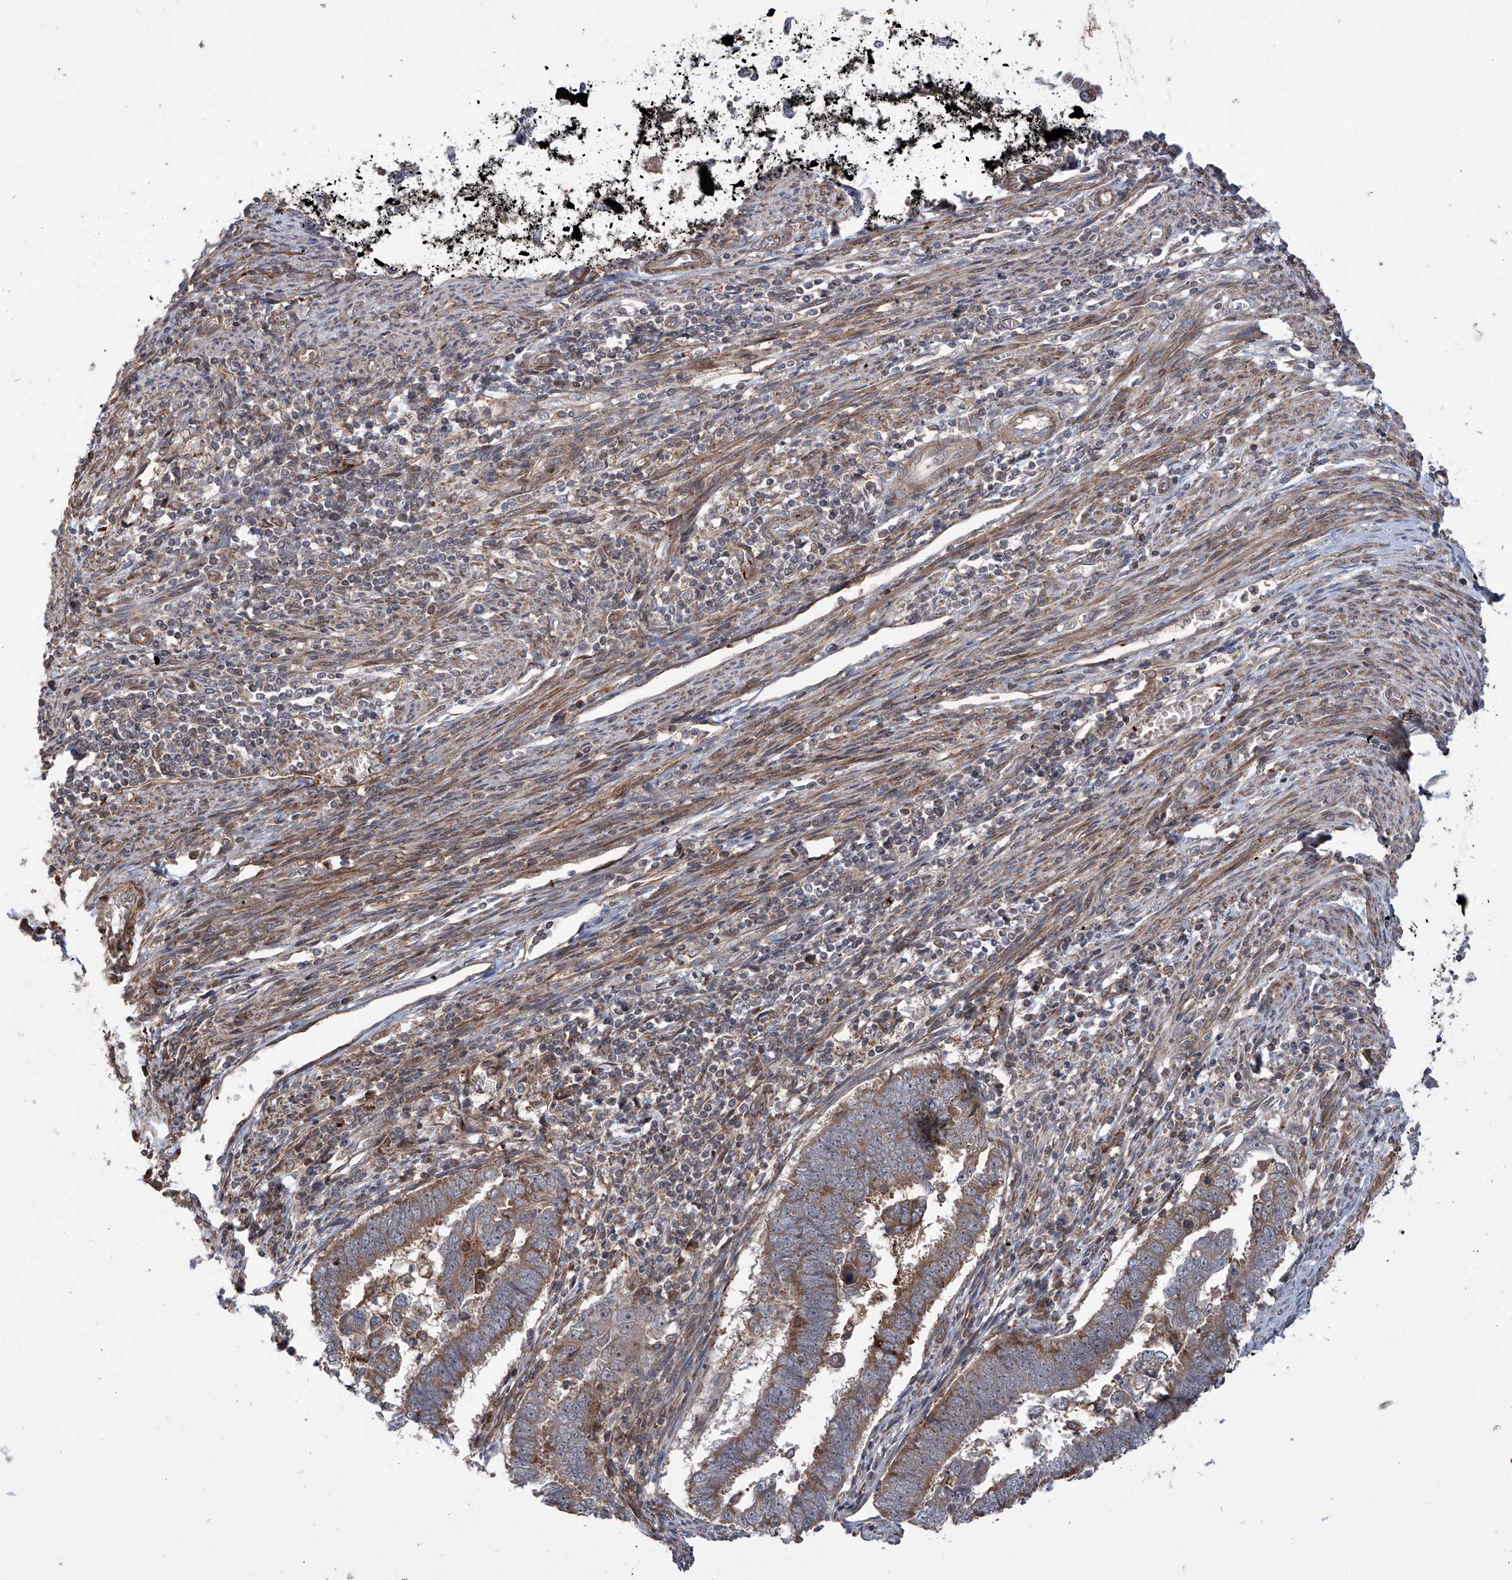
{"staining": {"intensity": "moderate", "quantity": ">75%", "location": "cytoplasmic/membranous"}, "tissue": "endometrial cancer", "cell_type": "Tumor cells", "image_type": "cancer", "snomed": [{"axis": "morphology", "description": "Adenocarcinoma, NOS"}, {"axis": "topography", "description": "Endometrium"}], "caption": "DAB immunohistochemical staining of human endometrial adenocarcinoma displays moderate cytoplasmic/membranous protein staining in about >75% of tumor cells.", "gene": "APAF1", "patient": {"sex": "female", "age": 75}}